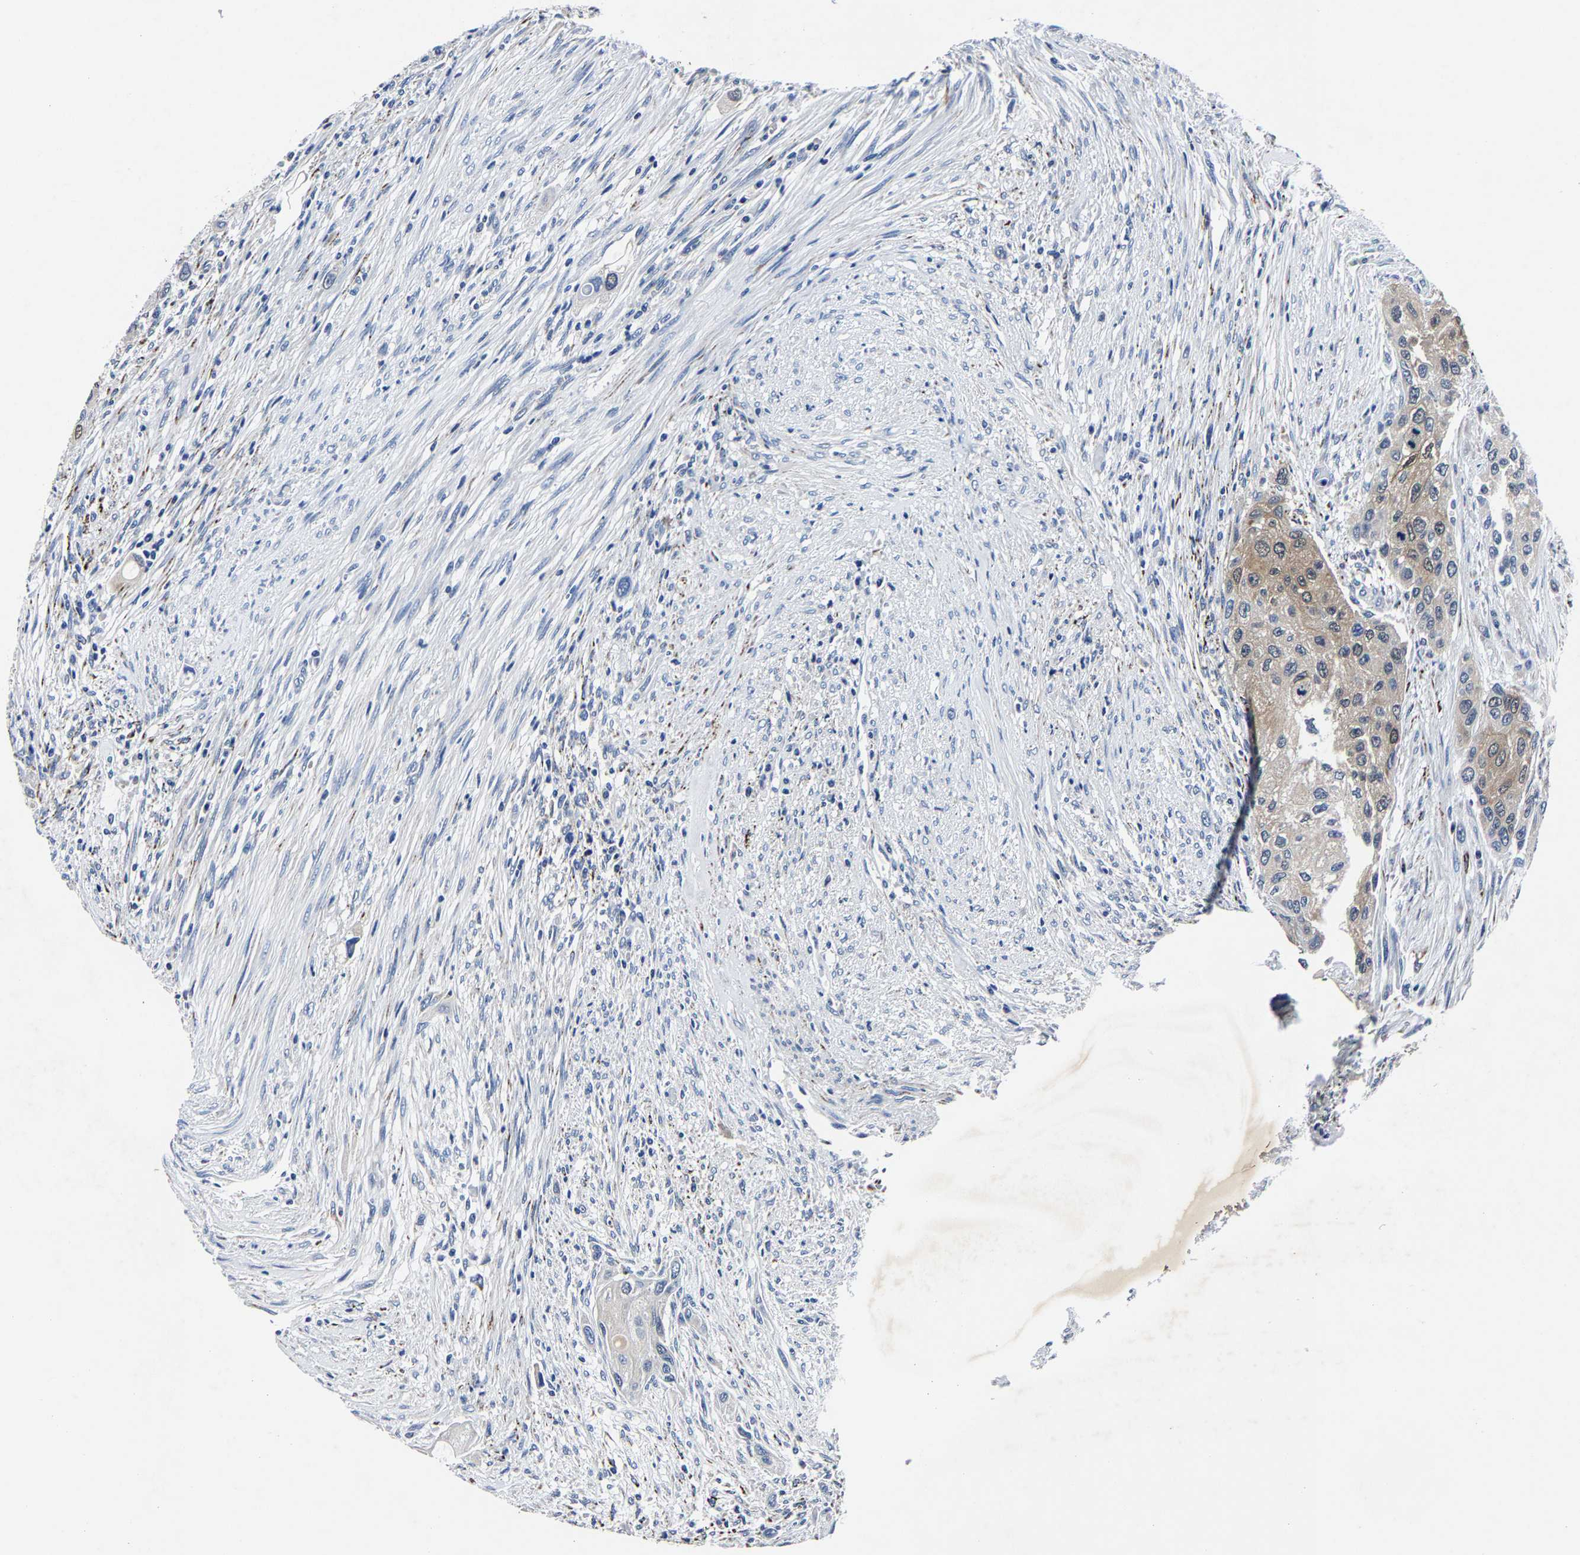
{"staining": {"intensity": "negative", "quantity": "none", "location": "none"}, "tissue": "urothelial cancer", "cell_type": "Tumor cells", "image_type": "cancer", "snomed": [{"axis": "morphology", "description": "Urothelial carcinoma, High grade"}, {"axis": "topography", "description": "Urinary bladder"}], "caption": "Immunohistochemistry (IHC) of human urothelial carcinoma (high-grade) exhibits no expression in tumor cells.", "gene": "PSPH", "patient": {"sex": "female", "age": 56}}